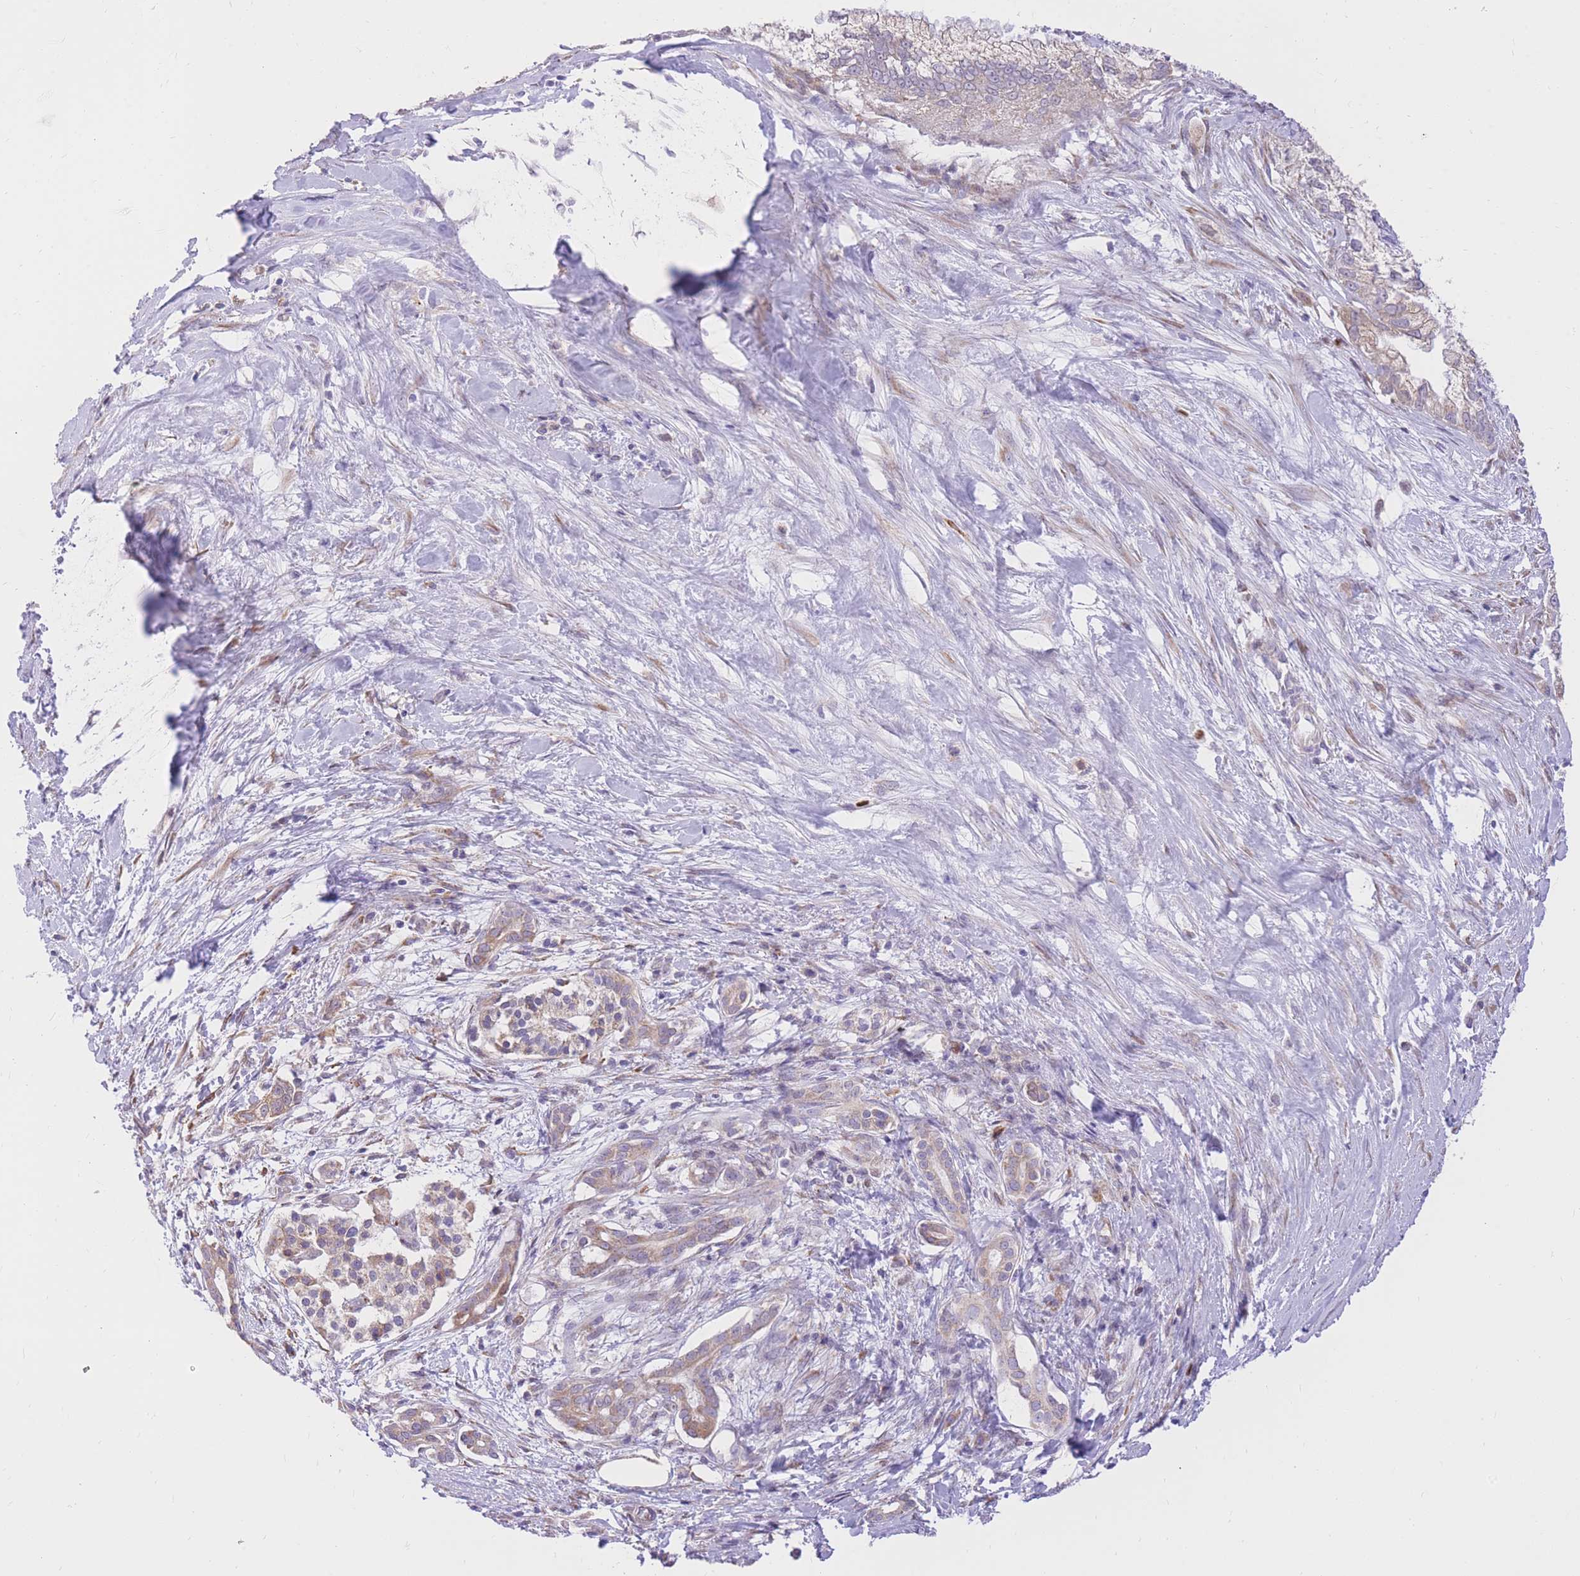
{"staining": {"intensity": "moderate", "quantity": "<25%", "location": "cytoplasmic/membranous"}, "tissue": "pancreatic cancer", "cell_type": "Tumor cells", "image_type": "cancer", "snomed": [{"axis": "morphology", "description": "Adenocarcinoma, NOS"}, {"axis": "topography", "description": "Pancreas"}], "caption": "This photomicrograph reveals pancreatic cancer stained with immunohistochemistry to label a protein in brown. The cytoplasmic/membranous of tumor cells show moderate positivity for the protein. Nuclei are counter-stained blue.", "gene": "TOPAZ1", "patient": {"sex": "male", "age": 70}}